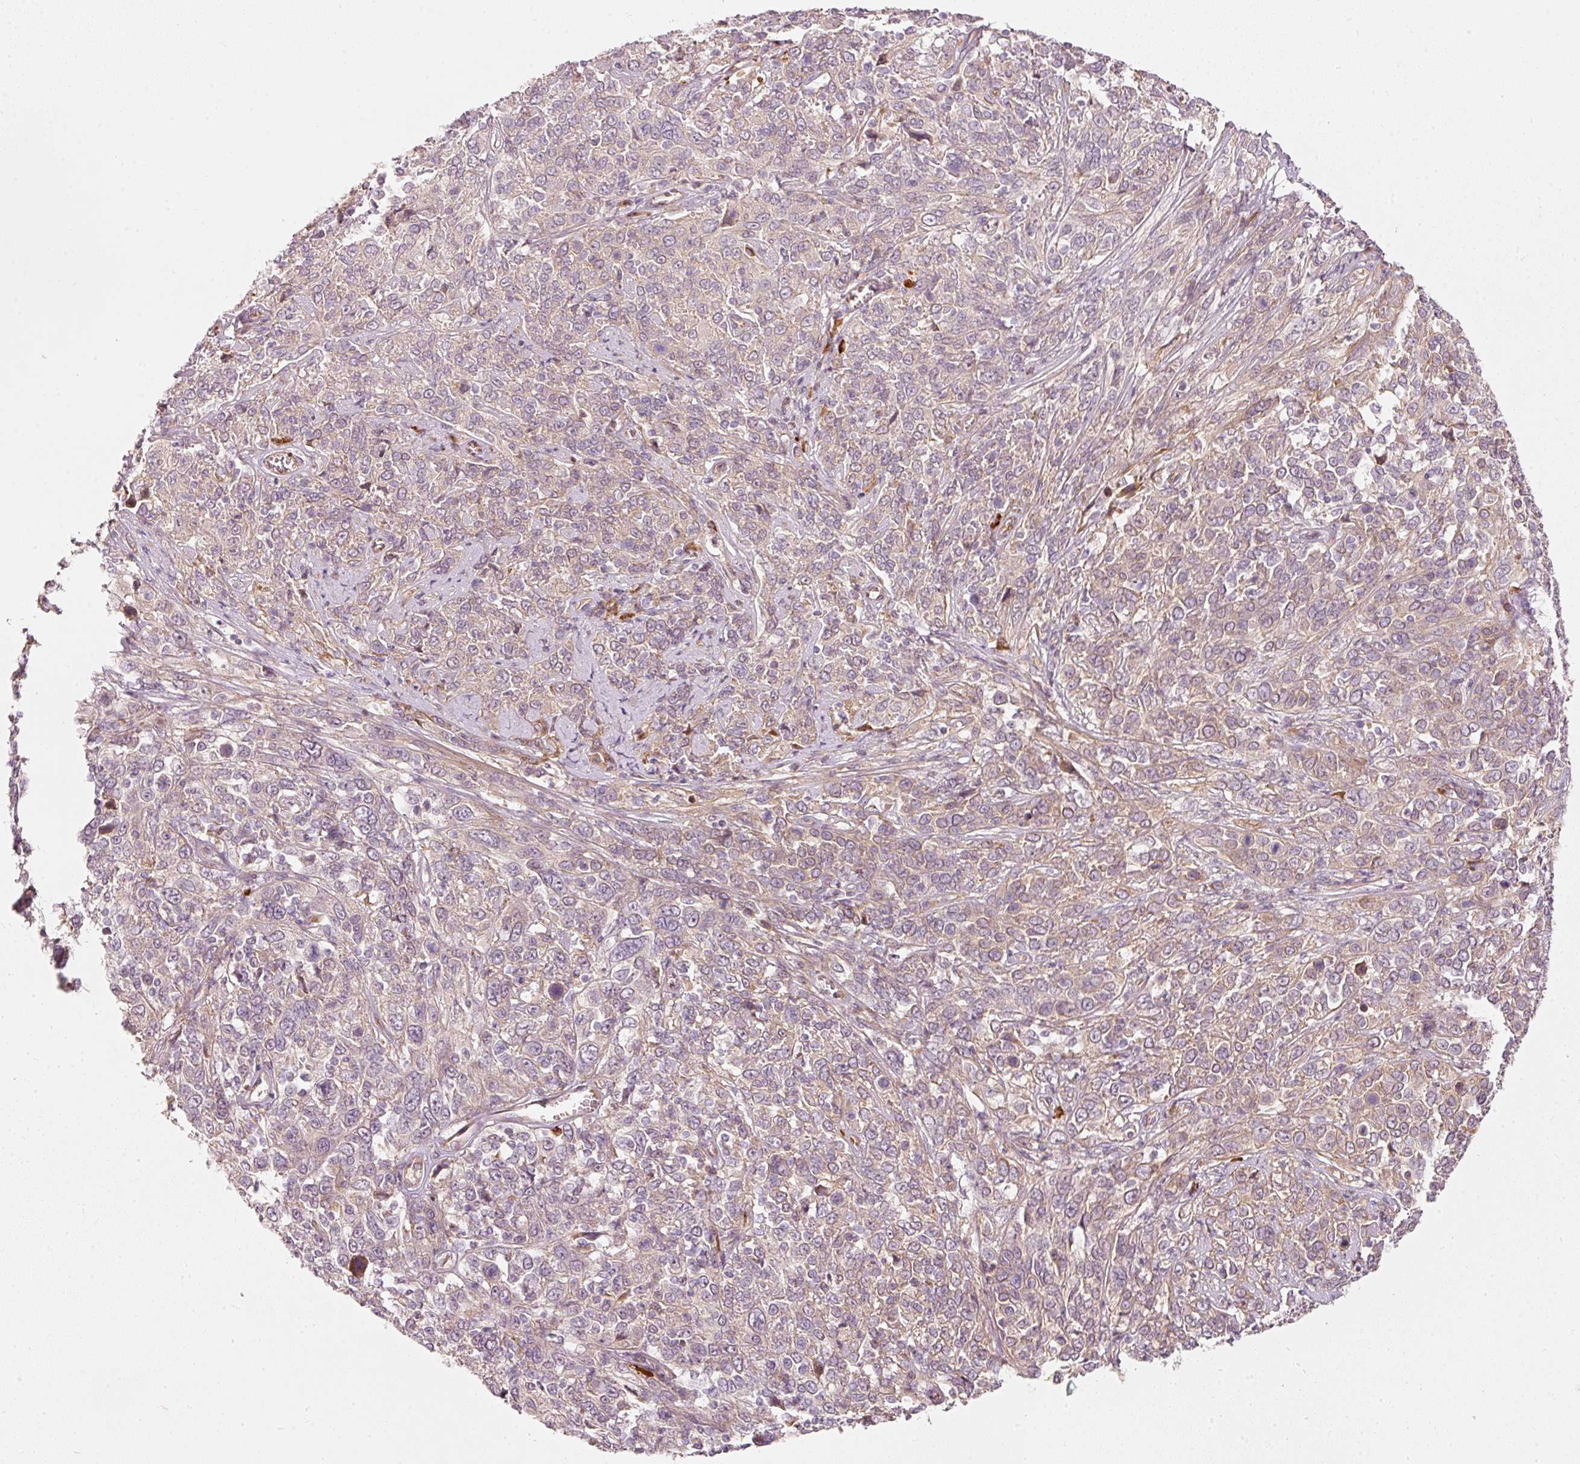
{"staining": {"intensity": "weak", "quantity": "<25%", "location": "cytoplasmic/membranous"}, "tissue": "cervical cancer", "cell_type": "Tumor cells", "image_type": "cancer", "snomed": [{"axis": "morphology", "description": "Squamous cell carcinoma, NOS"}, {"axis": "topography", "description": "Cervix"}], "caption": "DAB immunohistochemical staining of squamous cell carcinoma (cervical) displays no significant expression in tumor cells.", "gene": "KCNQ1", "patient": {"sex": "female", "age": 46}}